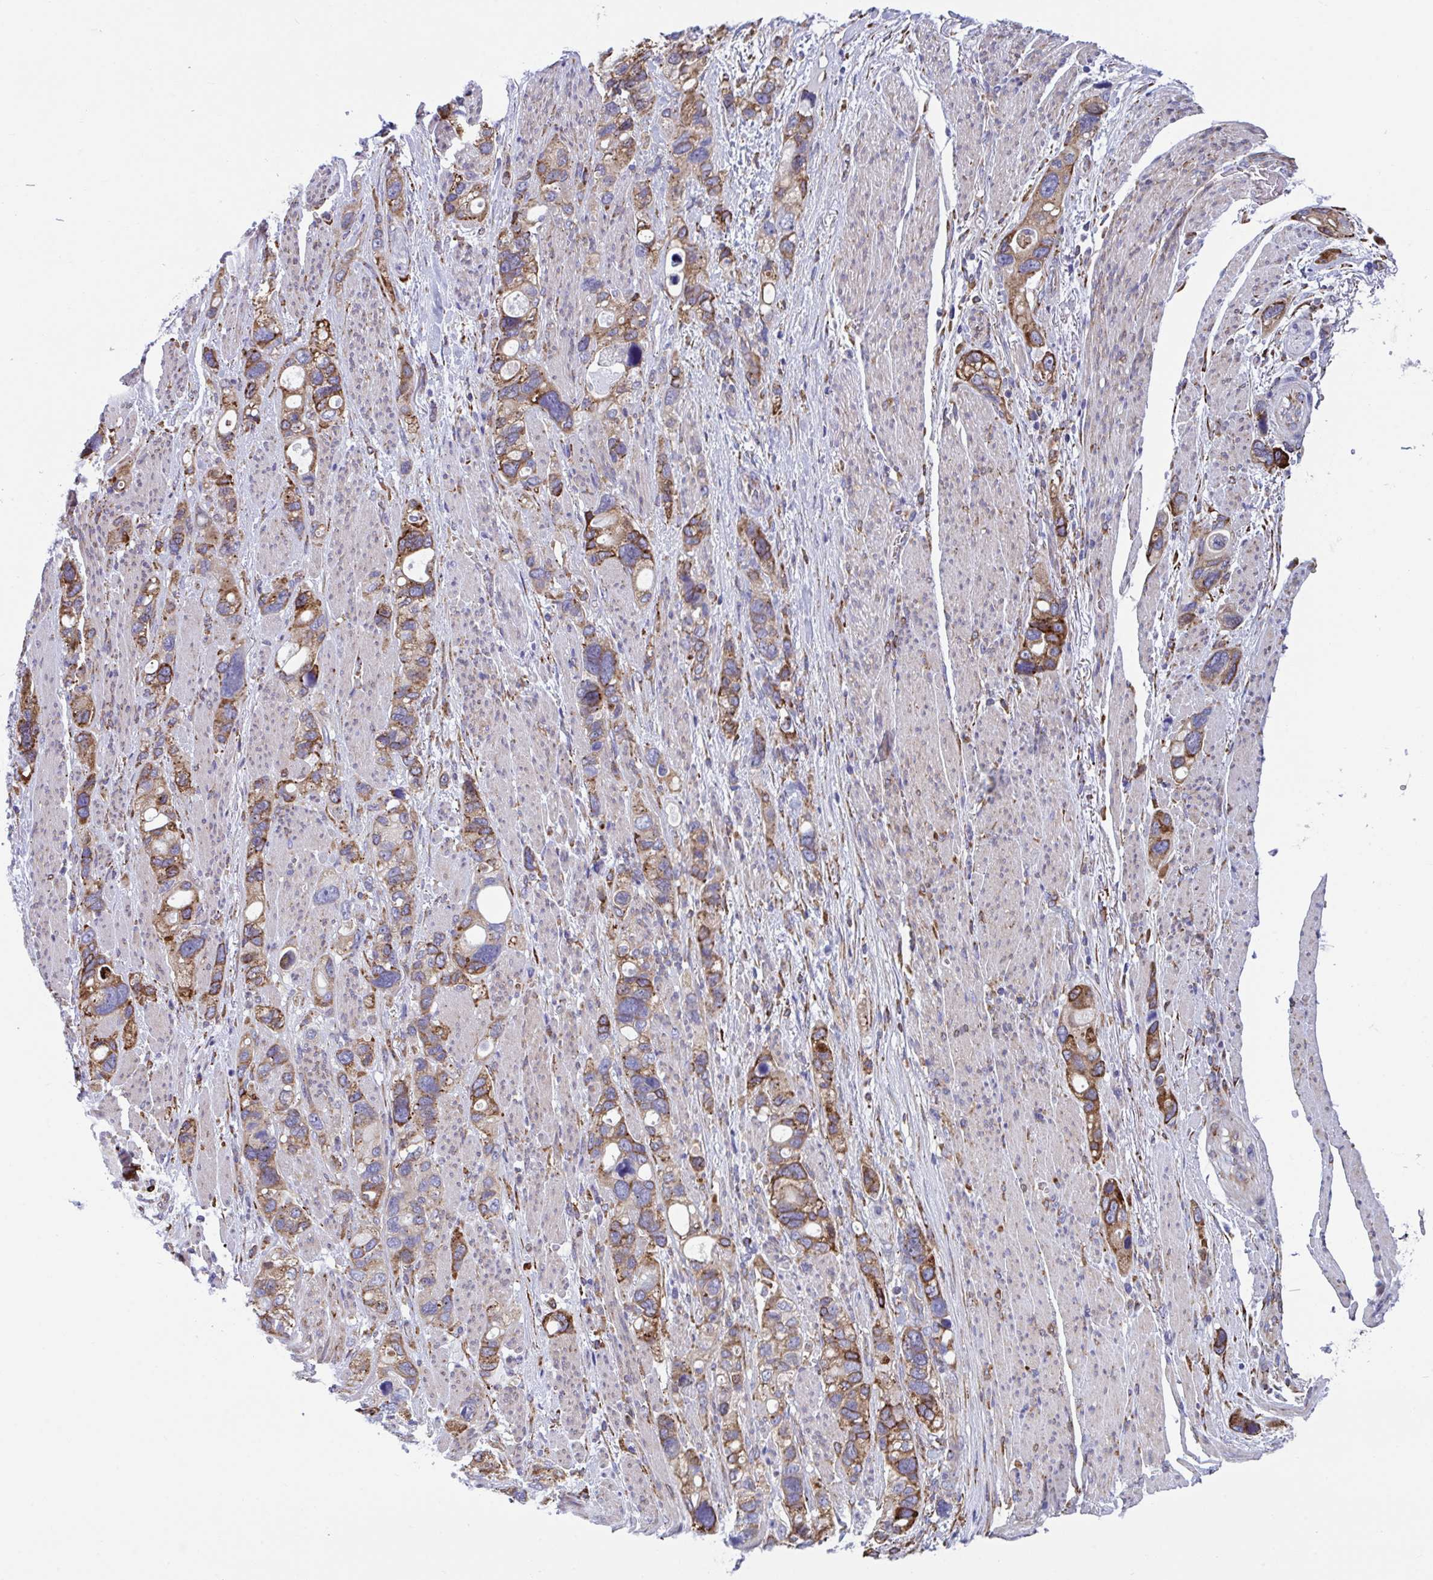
{"staining": {"intensity": "moderate", "quantity": "25%-75%", "location": "cytoplasmic/membranous"}, "tissue": "stomach cancer", "cell_type": "Tumor cells", "image_type": "cancer", "snomed": [{"axis": "morphology", "description": "Adenocarcinoma, NOS"}, {"axis": "topography", "description": "Stomach, upper"}], "caption": "An immunohistochemistry histopathology image of tumor tissue is shown. Protein staining in brown labels moderate cytoplasmic/membranous positivity in stomach cancer (adenocarcinoma) within tumor cells. The protein of interest is stained brown, and the nuclei are stained in blue (DAB (3,3'-diaminobenzidine) IHC with brightfield microscopy, high magnification).", "gene": "PEAK3", "patient": {"sex": "female", "age": 81}}